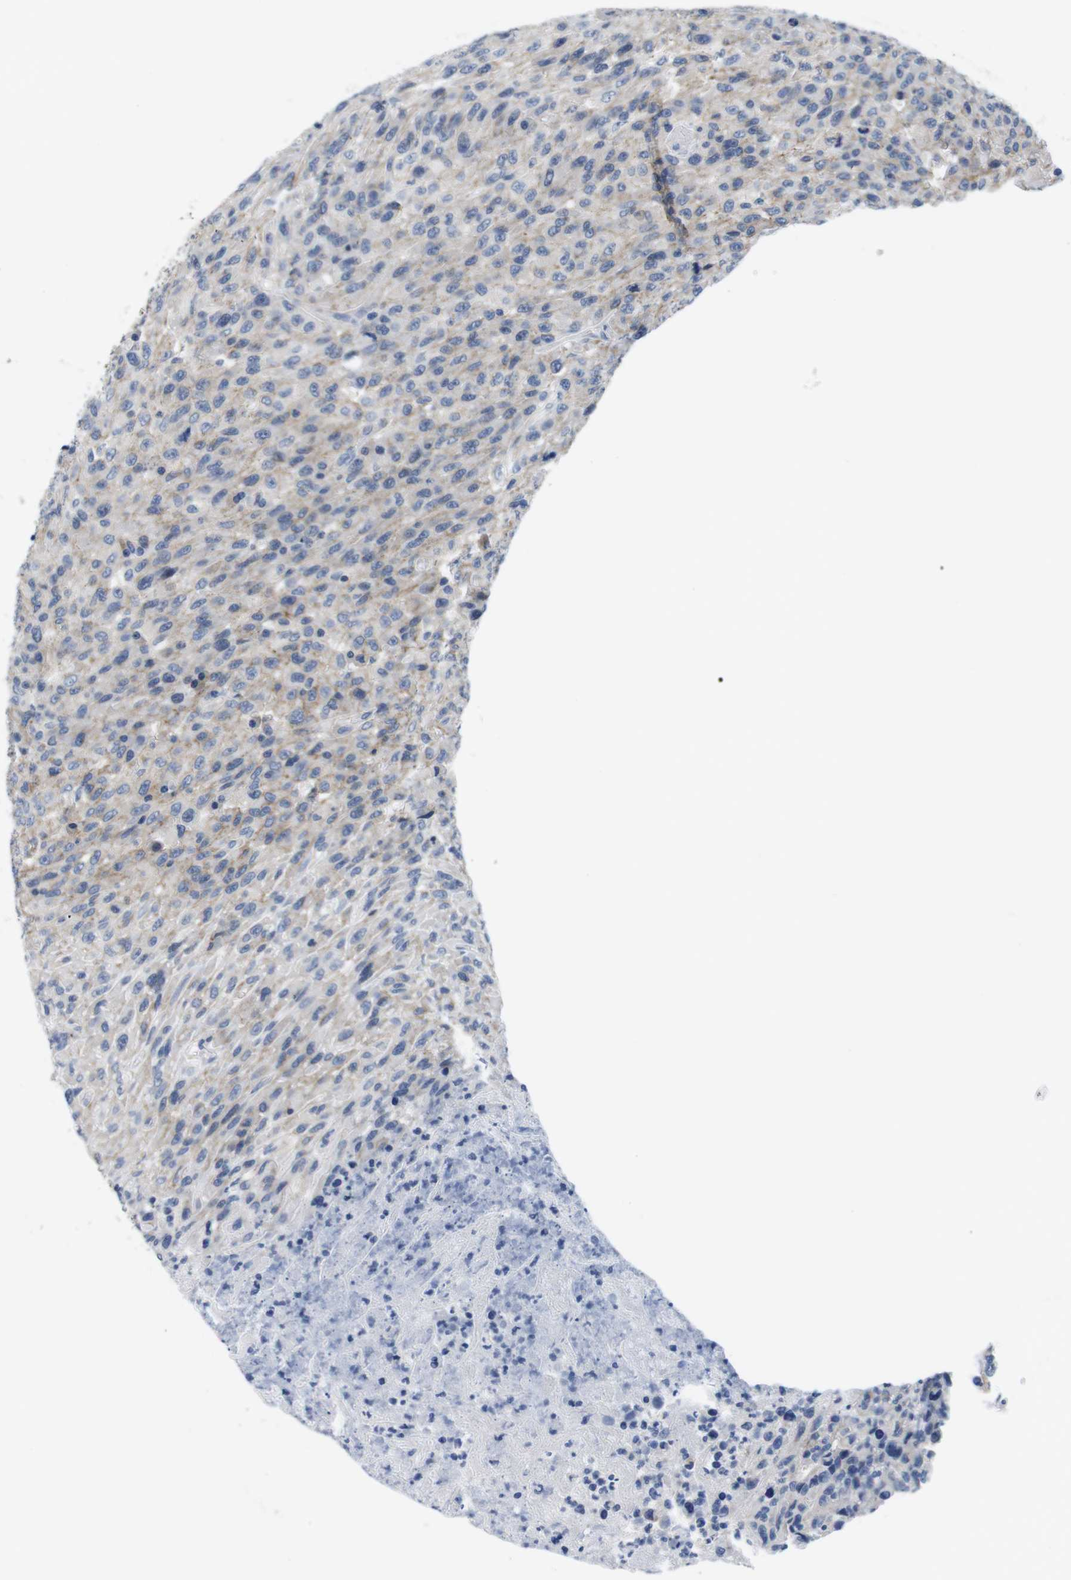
{"staining": {"intensity": "moderate", "quantity": "<25%", "location": "cytoplasmic/membranous"}, "tissue": "urothelial cancer", "cell_type": "Tumor cells", "image_type": "cancer", "snomed": [{"axis": "morphology", "description": "Urothelial carcinoma, High grade"}, {"axis": "topography", "description": "Urinary bladder"}], "caption": "Brown immunohistochemical staining in urothelial carcinoma (high-grade) demonstrates moderate cytoplasmic/membranous positivity in approximately <25% of tumor cells. (IHC, brightfield microscopy, high magnification).", "gene": "SCRIB", "patient": {"sex": "male", "age": 66}}